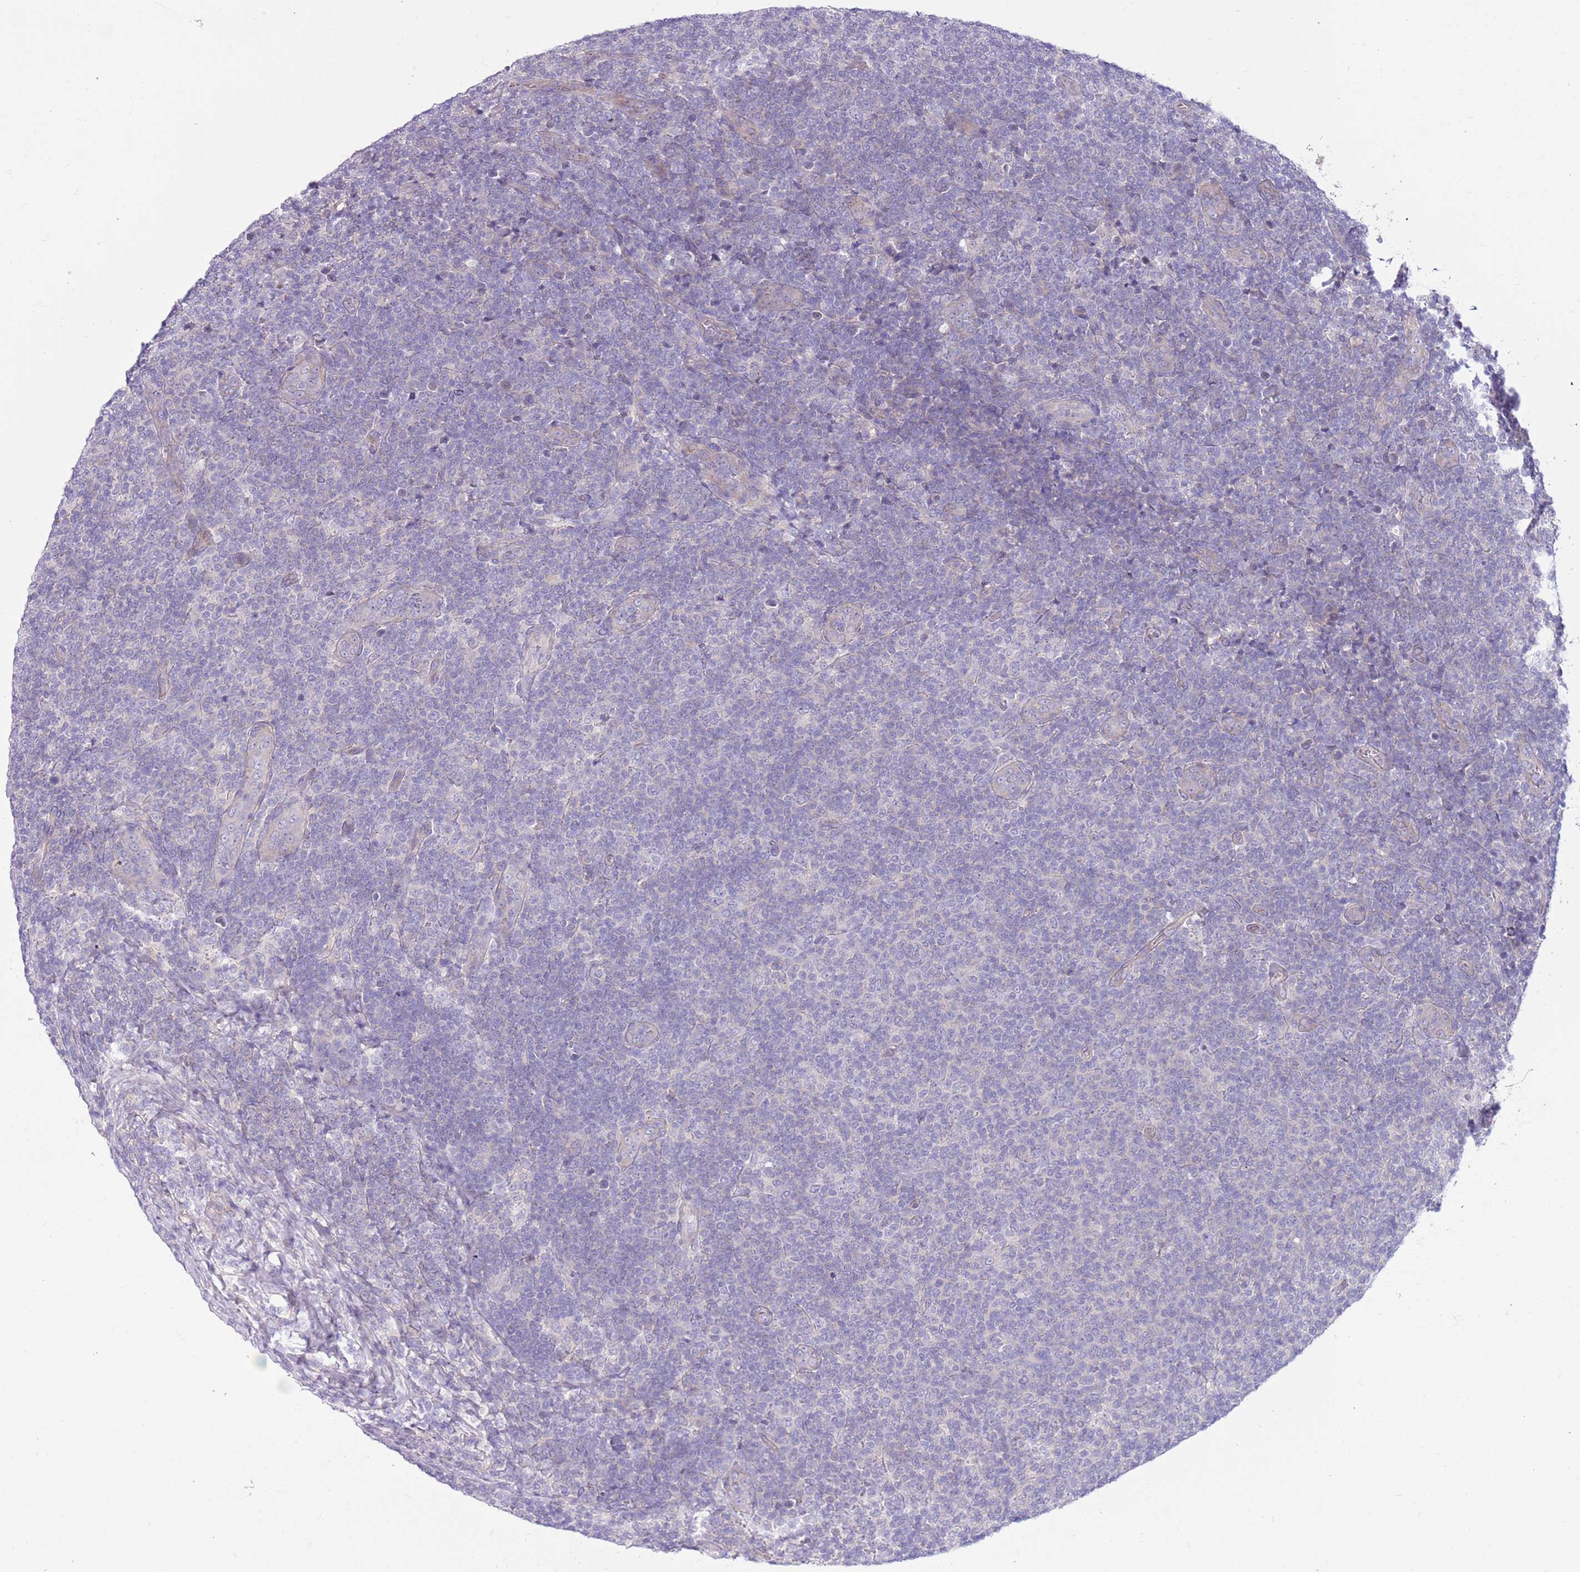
{"staining": {"intensity": "negative", "quantity": "none", "location": "none"}, "tissue": "lymphoma", "cell_type": "Tumor cells", "image_type": "cancer", "snomed": [{"axis": "morphology", "description": "Malignant lymphoma, non-Hodgkin's type, Low grade"}, {"axis": "topography", "description": "Lymph node"}], "caption": "A high-resolution photomicrograph shows immunohistochemistry staining of low-grade malignant lymphoma, non-Hodgkin's type, which exhibits no significant positivity in tumor cells.", "gene": "PARP8", "patient": {"sex": "male", "age": 66}}